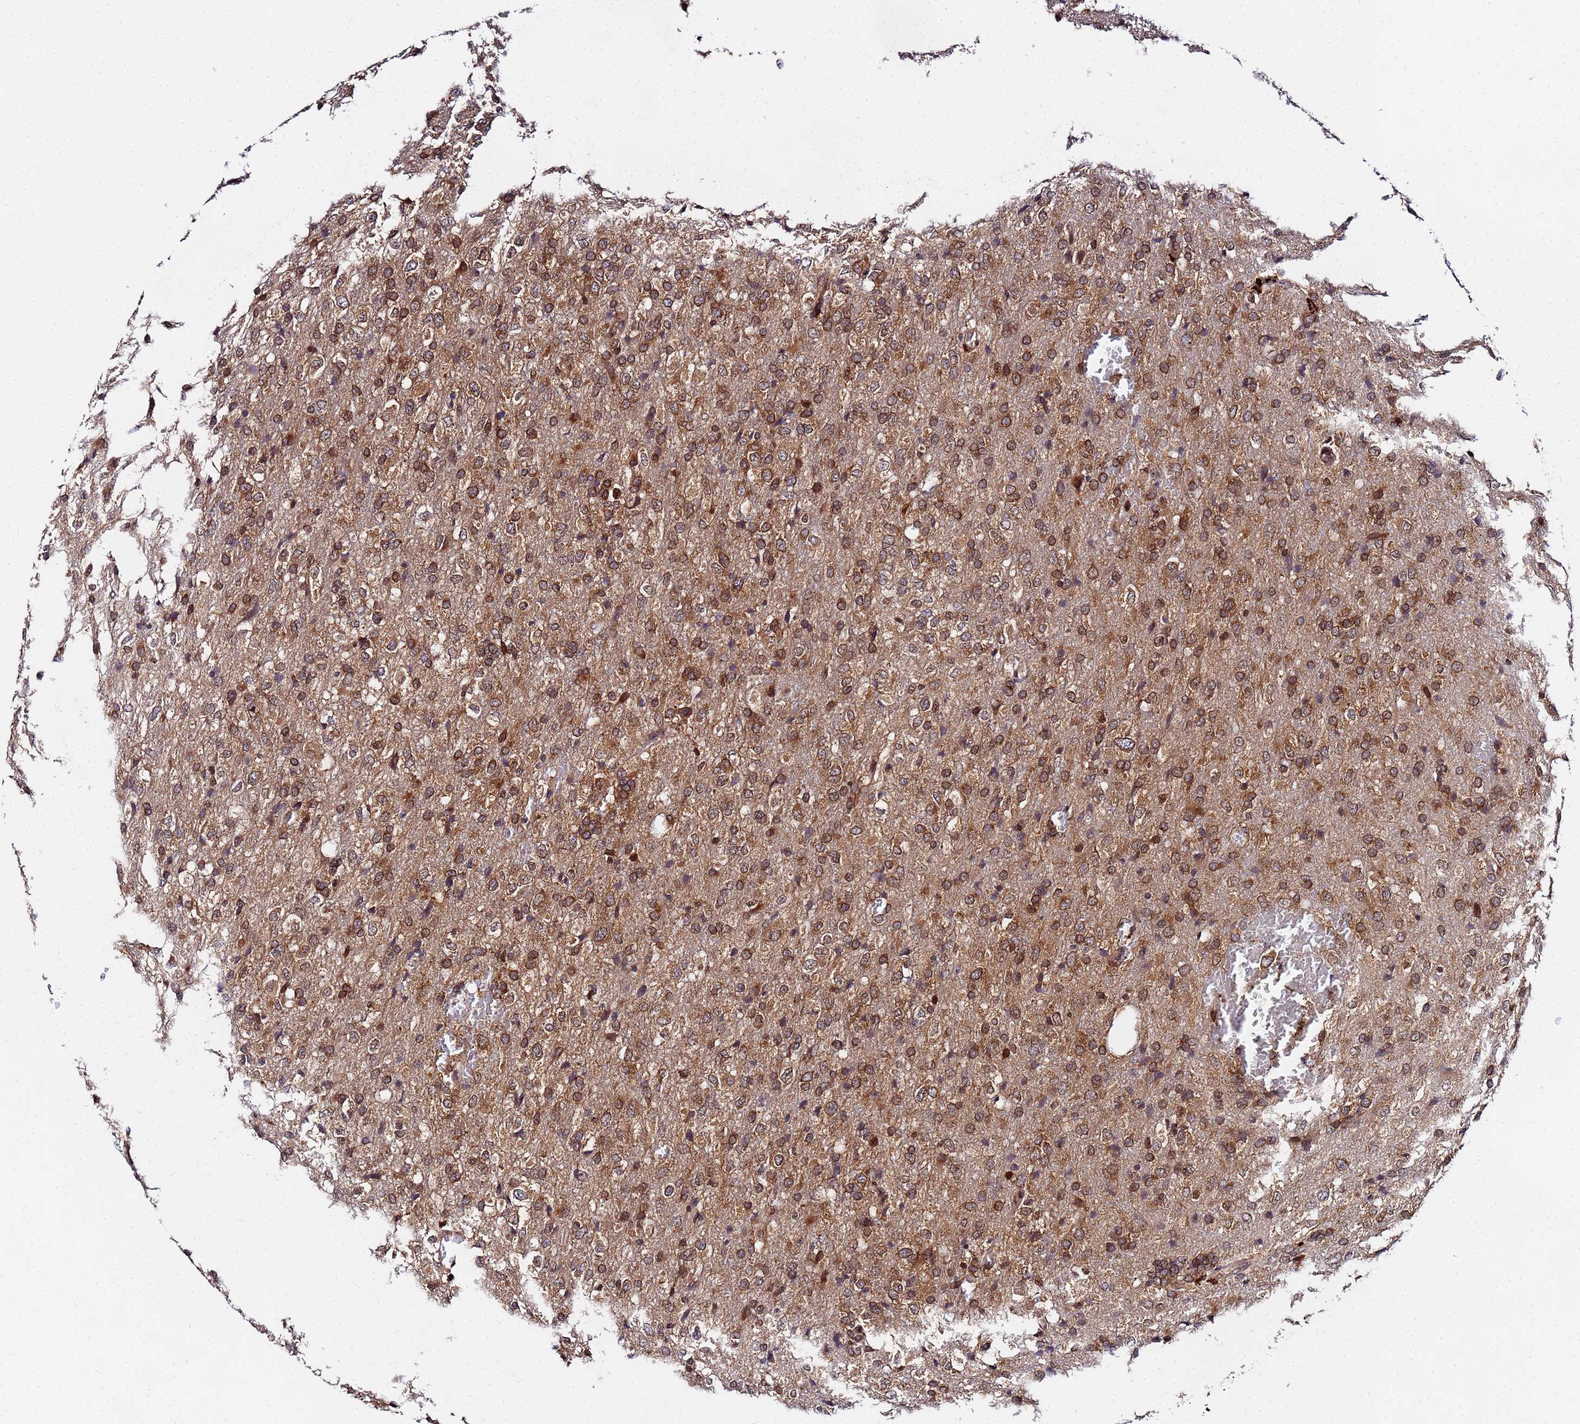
{"staining": {"intensity": "moderate", "quantity": ">75%", "location": "cytoplasmic/membranous"}, "tissue": "glioma", "cell_type": "Tumor cells", "image_type": "cancer", "snomed": [{"axis": "morphology", "description": "Glioma, malignant, High grade"}, {"axis": "topography", "description": "Brain"}], "caption": "This micrograph demonstrates IHC staining of glioma, with medium moderate cytoplasmic/membranous staining in approximately >75% of tumor cells.", "gene": "UNC93B1", "patient": {"sex": "female", "age": 74}}